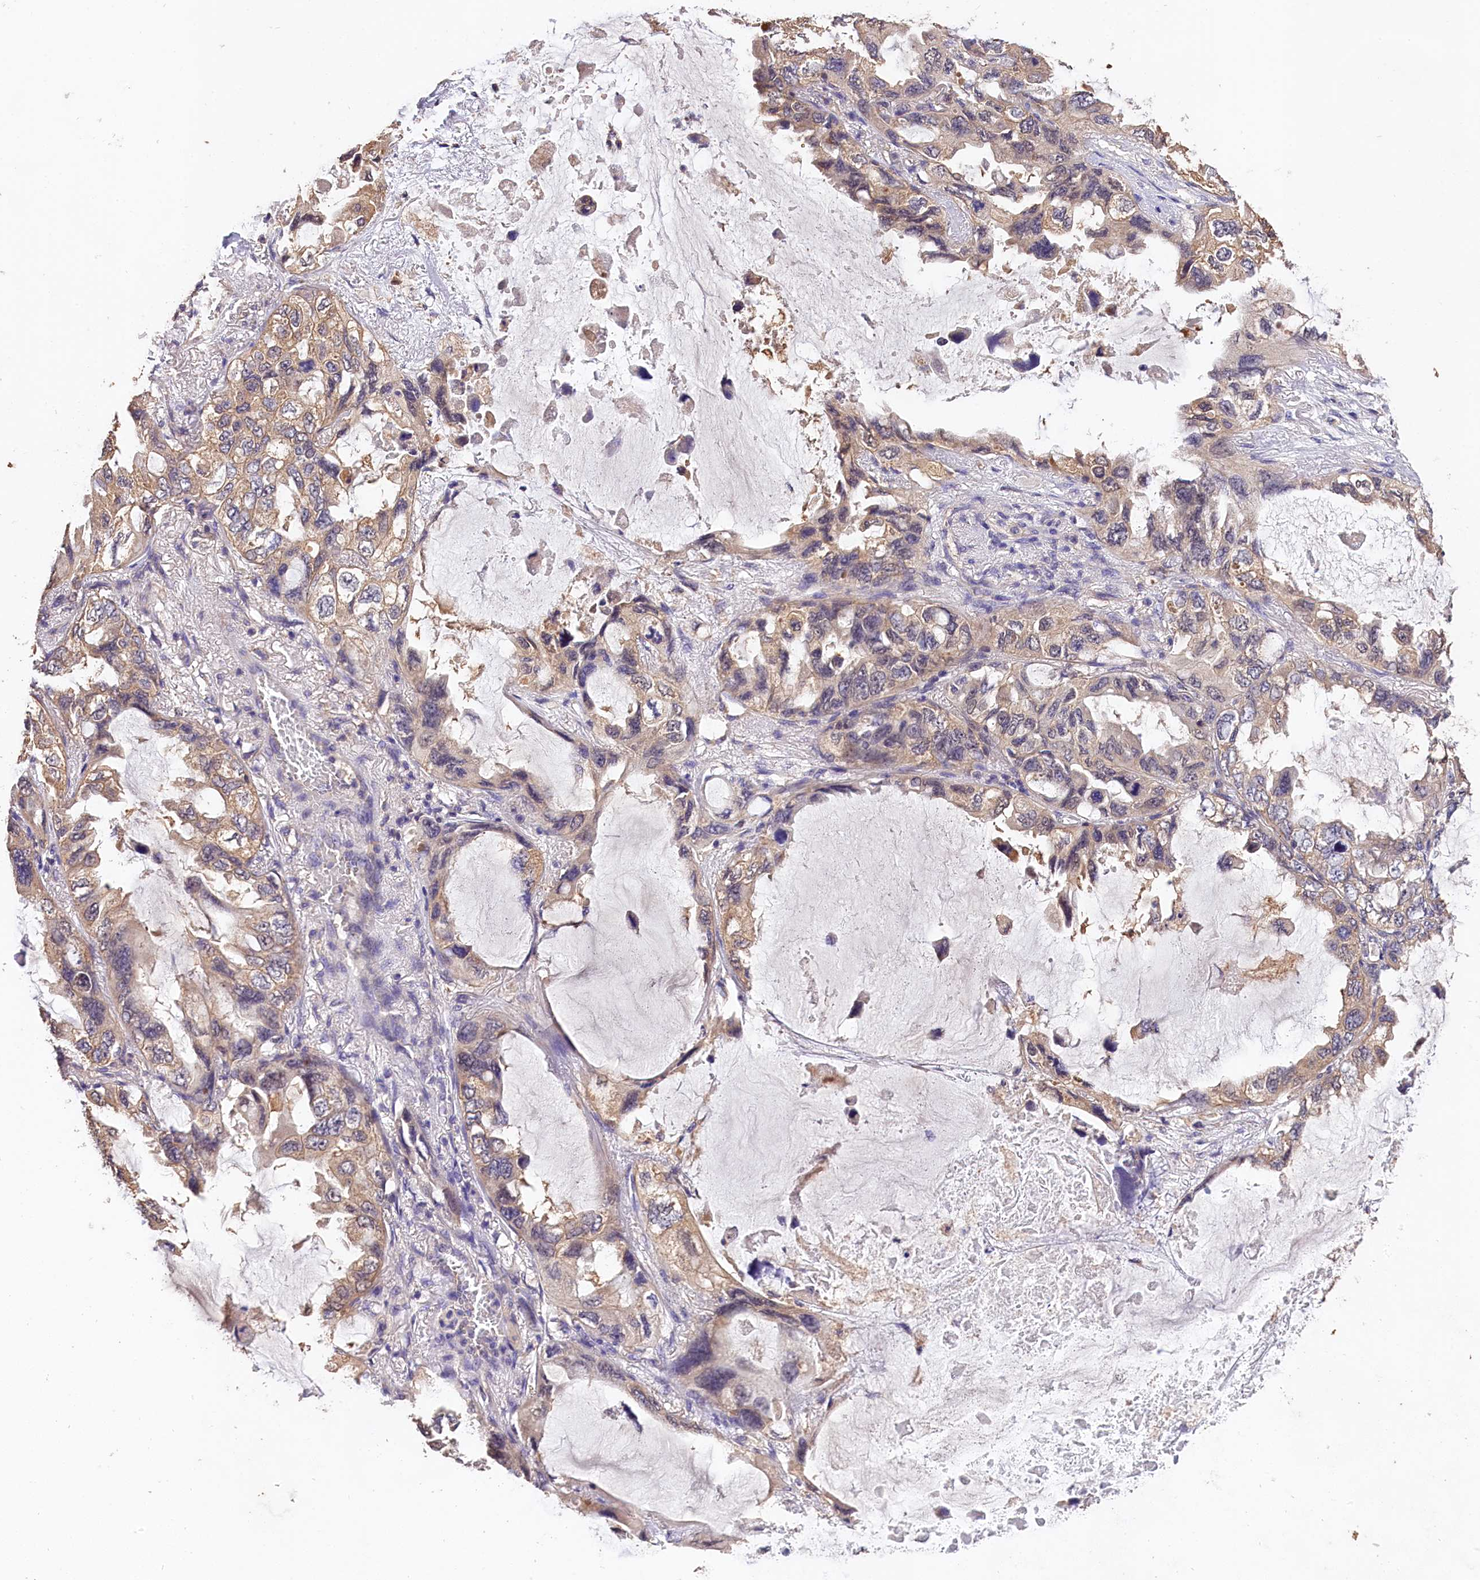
{"staining": {"intensity": "moderate", "quantity": "<25%", "location": "cytoplasmic/membranous"}, "tissue": "lung cancer", "cell_type": "Tumor cells", "image_type": "cancer", "snomed": [{"axis": "morphology", "description": "Squamous cell carcinoma, NOS"}, {"axis": "topography", "description": "Lung"}], "caption": "Lung squamous cell carcinoma tissue displays moderate cytoplasmic/membranous expression in about <25% of tumor cells Nuclei are stained in blue.", "gene": "OAS3", "patient": {"sex": "female", "age": 73}}